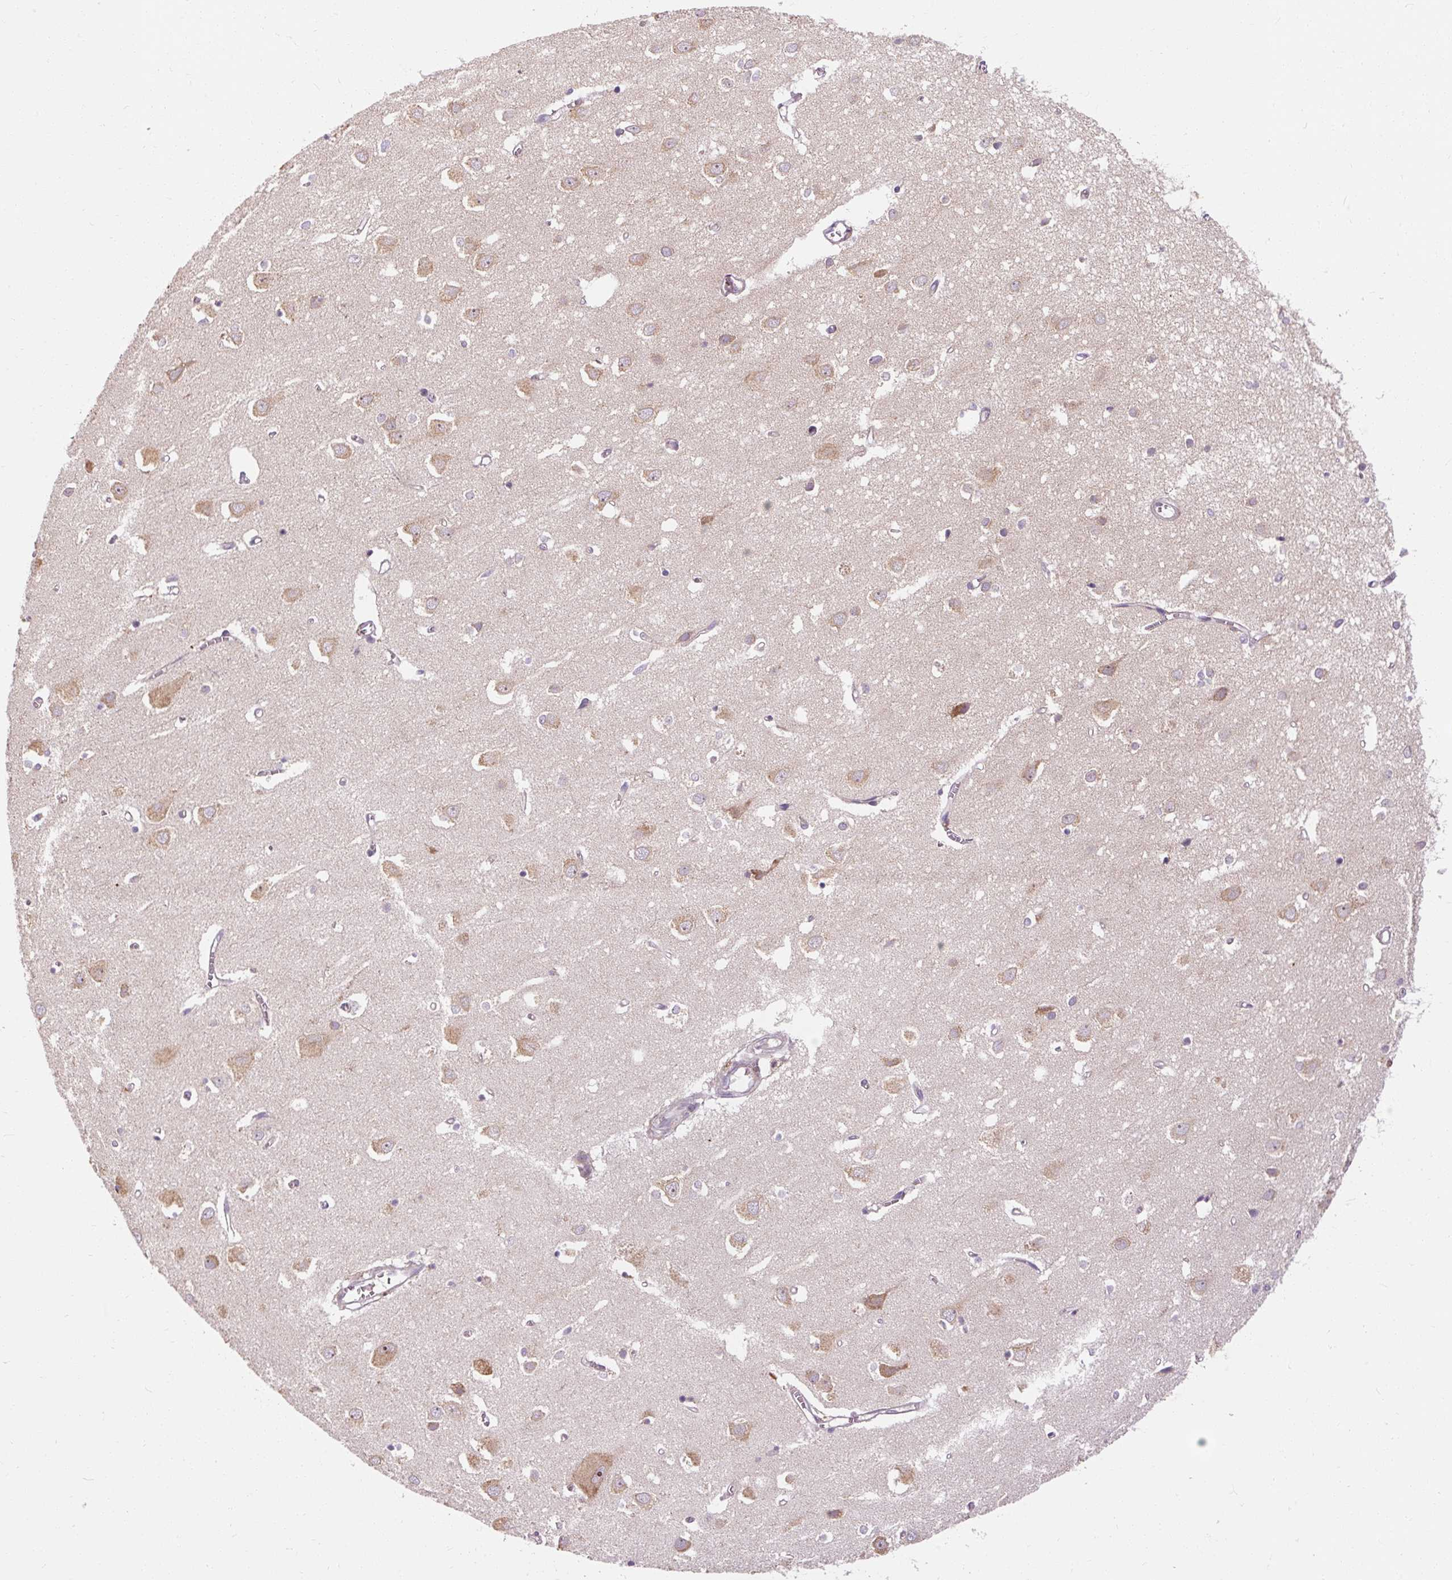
{"staining": {"intensity": "moderate", "quantity": "<25%", "location": "cytoplasmic/membranous"}, "tissue": "cerebral cortex", "cell_type": "Endothelial cells", "image_type": "normal", "snomed": [{"axis": "morphology", "description": "Normal tissue, NOS"}, {"axis": "topography", "description": "Cerebral cortex"}], "caption": "Protein expression analysis of unremarkable human cerebral cortex reveals moderate cytoplasmic/membranous staining in about <25% of endothelial cells. Using DAB (brown) and hematoxylin (blue) stains, captured at high magnification using brightfield microscopy.", "gene": "PRSS48", "patient": {"sex": "male", "age": 70}}